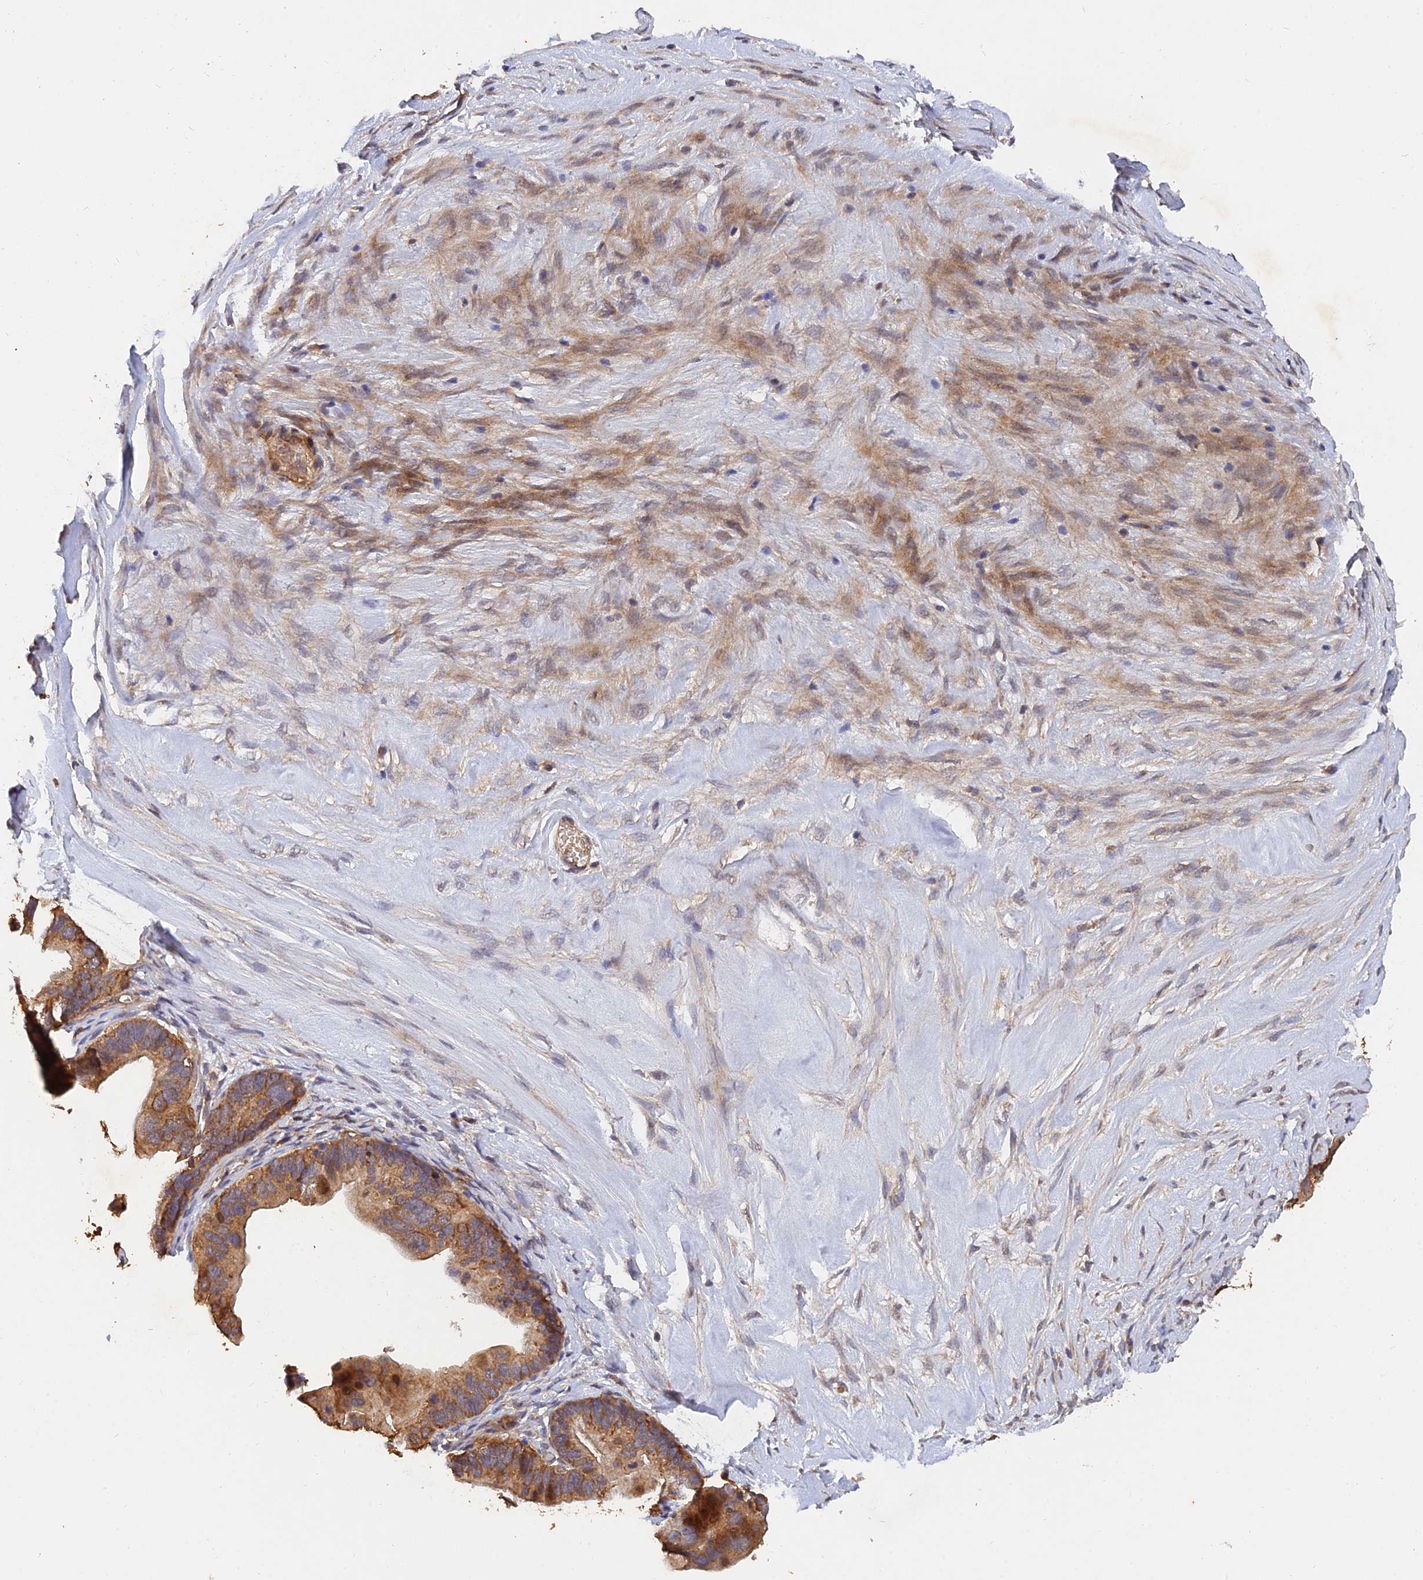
{"staining": {"intensity": "moderate", "quantity": ">75%", "location": "cytoplasmic/membranous"}, "tissue": "ovarian cancer", "cell_type": "Tumor cells", "image_type": "cancer", "snomed": [{"axis": "morphology", "description": "Cystadenocarcinoma, serous, NOS"}, {"axis": "topography", "description": "Ovary"}], "caption": "Ovarian cancer (serous cystadenocarcinoma) stained with immunohistochemistry shows moderate cytoplasmic/membranous expression in approximately >75% of tumor cells. (DAB IHC with brightfield microscopy, high magnification).", "gene": "SLC38A11", "patient": {"sex": "female", "age": 56}}